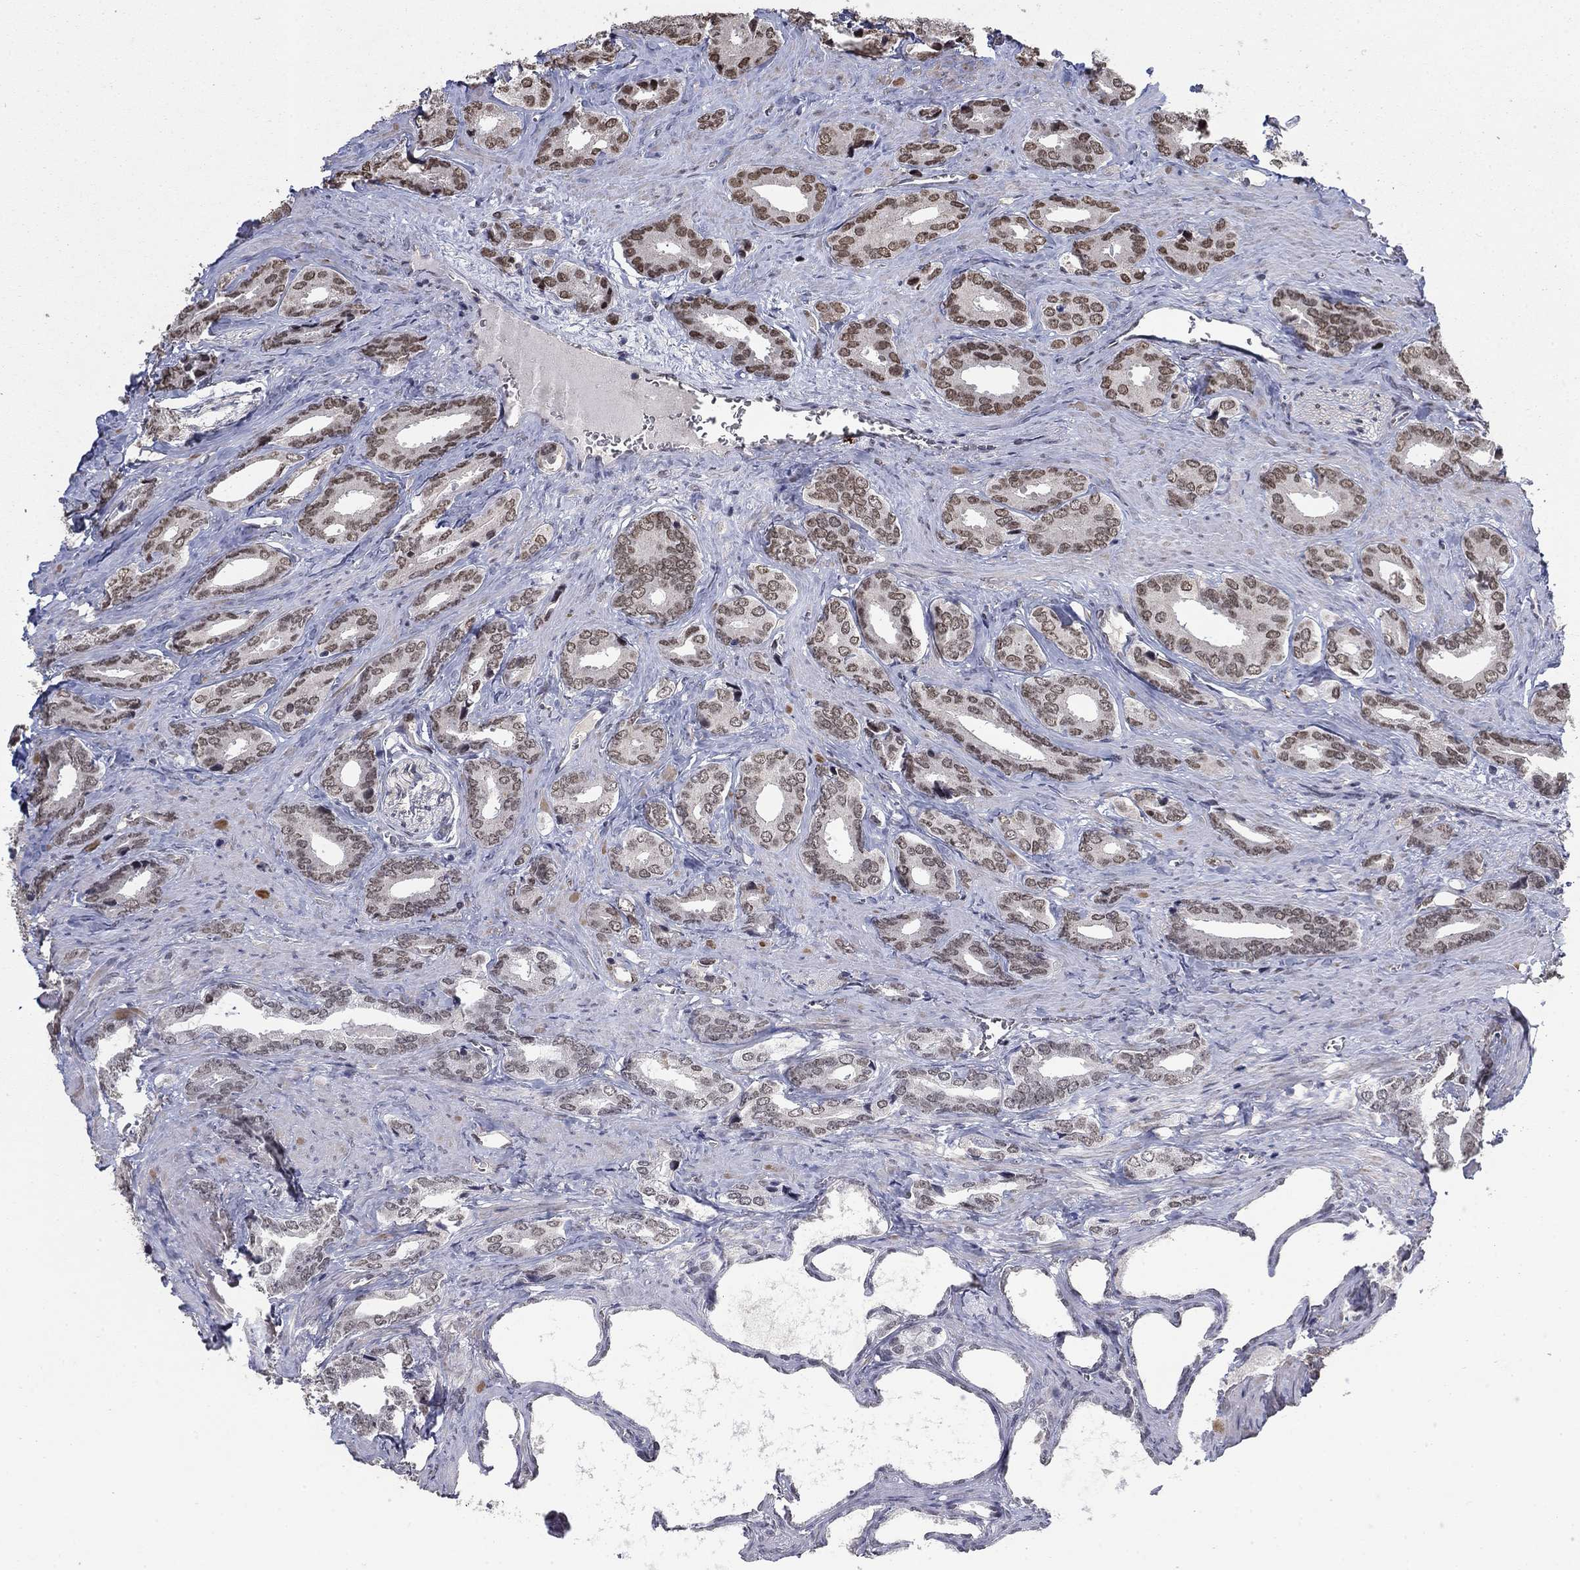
{"staining": {"intensity": "moderate", "quantity": "<25%", "location": "nuclear"}, "tissue": "prostate cancer", "cell_type": "Tumor cells", "image_type": "cancer", "snomed": [{"axis": "morphology", "description": "Adenocarcinoma, NOS"}, {"axis": "topography", "description": "Prostate"}], "caption": "Adenocarcinoma (prostate) stained with DAB IHC exhibits low levels of moderate nuclear positivity in about <25% of tumor cells.", "gene": "GRIA3", "patient": {"sex": "male", "age": 66}}